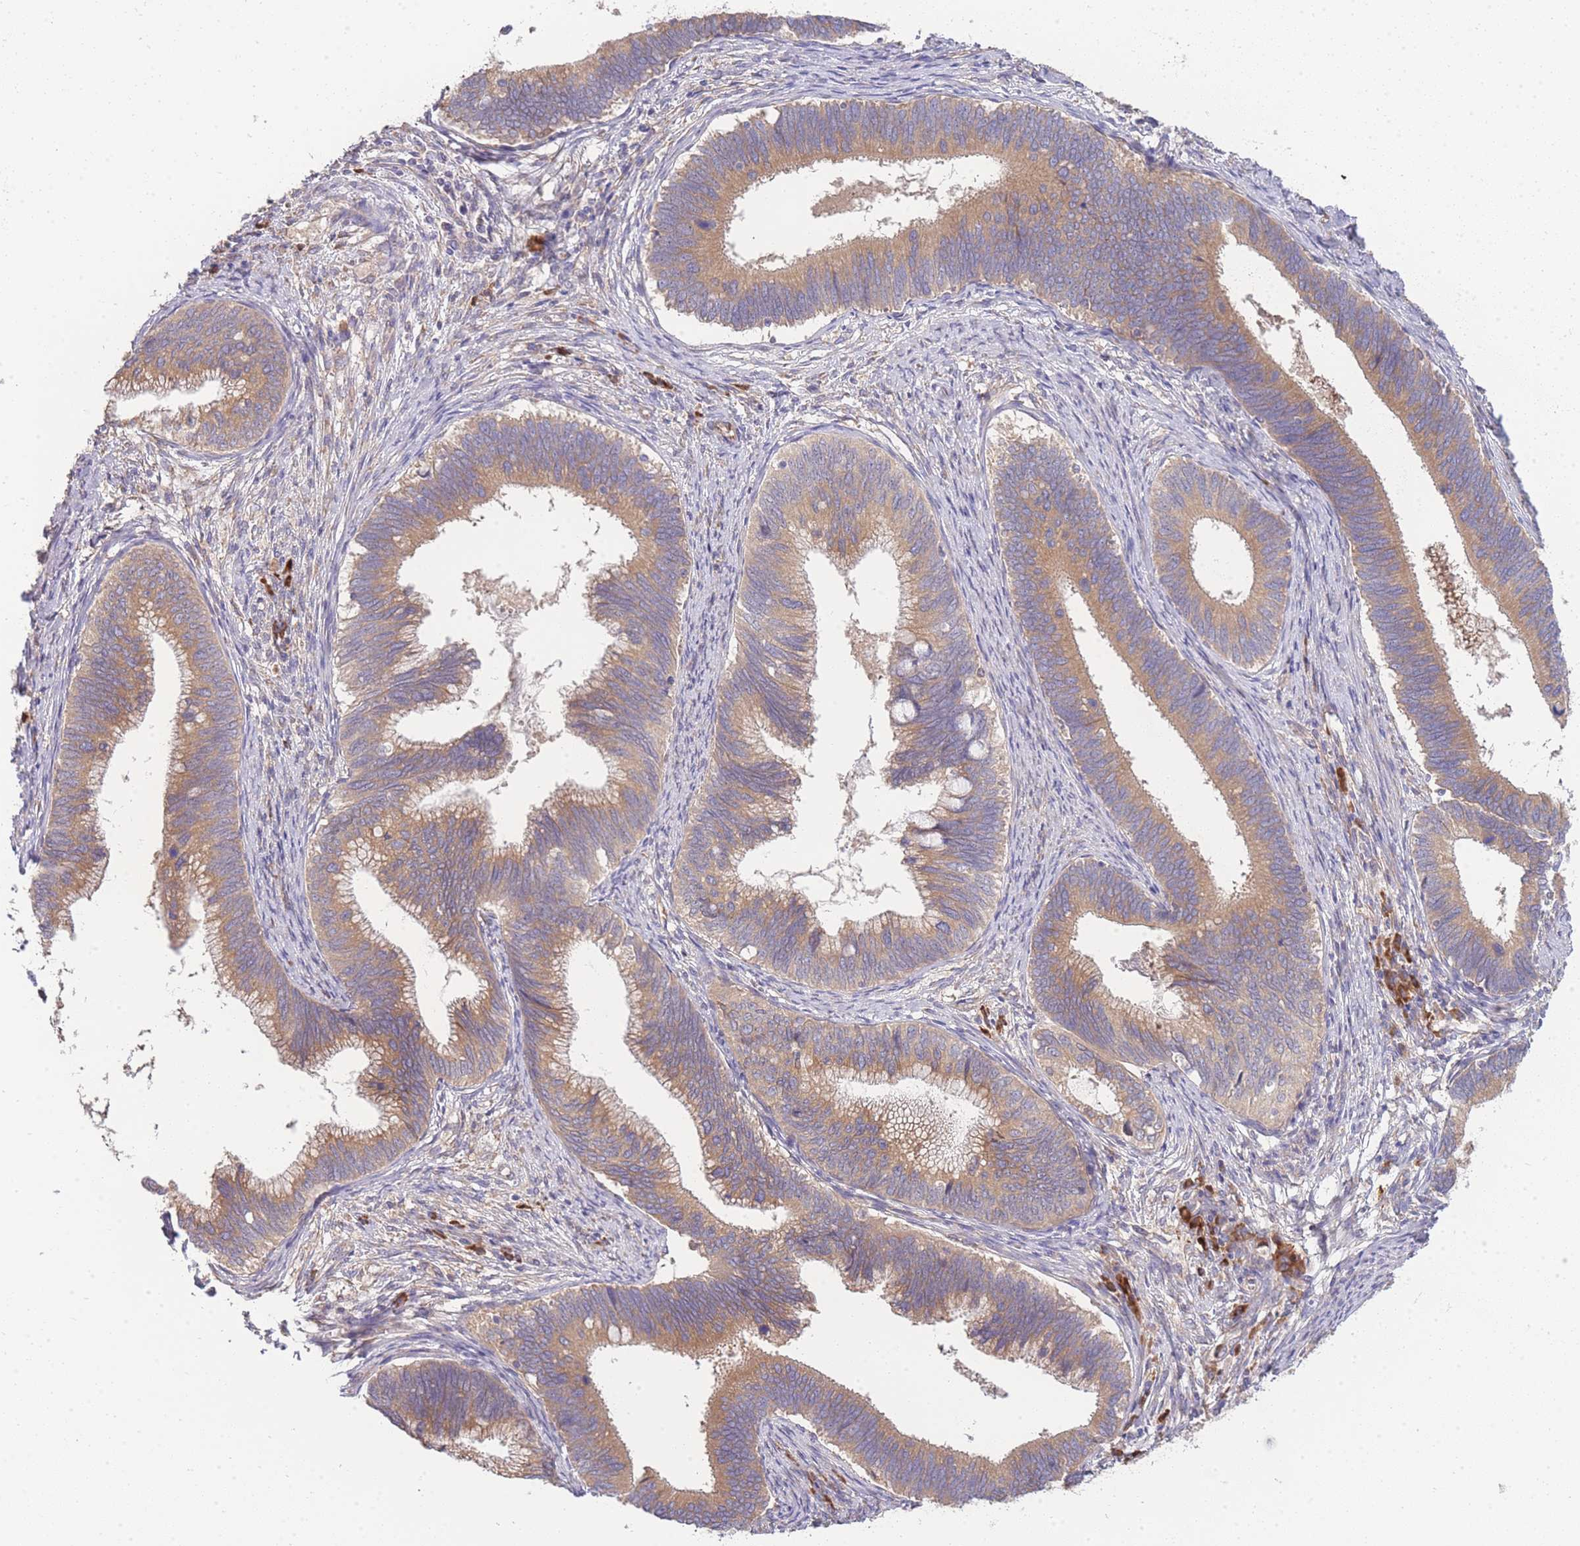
{"staining": {"intensity": "moderate", "quantity": ">75%", "location": "cytoplasmic/membranous"}, "tissue": "cervical cancer", "cell_type": "Tumor cells", "image_type": "cancer", "snomed": [{"axis": "morphology", "description": "Adenocarcinoma, NOS"}, {"axis": "topography", "description": "Cervix"}], "caption": "DAB immunohistochemical staining of human adenocarcinoma (cervical) exhibits moderate cytoplasmic/membranous protein staining in about >75% of tumor cells.", "gene": "BEX1", "patient": {"sex": "female", "age": 42}}